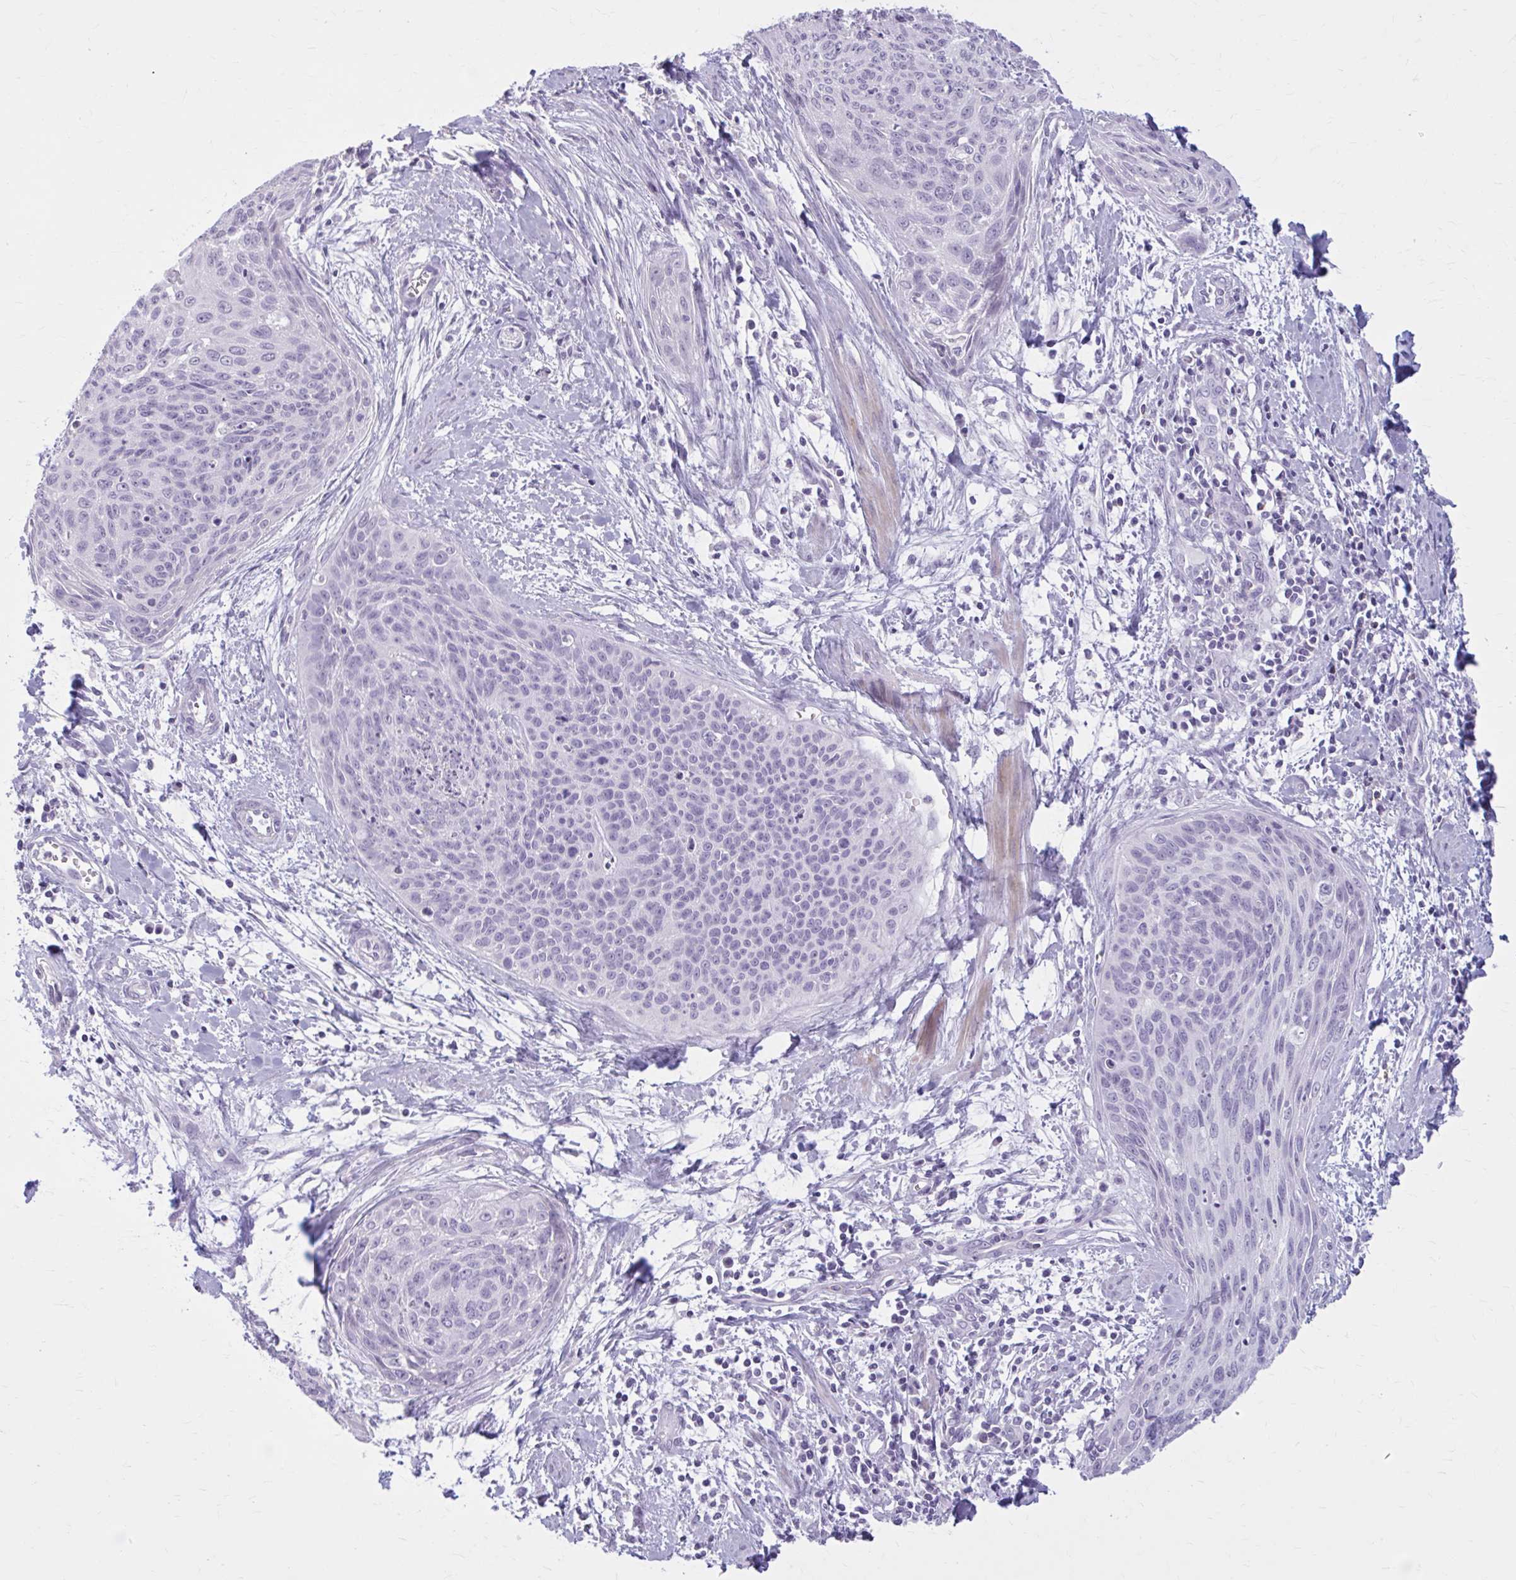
{"staining": {"intensity": "negative", "quantity": "none", "location": "none"}, "tissue": "cervical cancer", "cell_type": "Tumor cells", "image_type": "cancer", "snomed": [{"axis": "morphology", "description": "Squamous cell carcinoma, NOS"}, {"axis": "topography", "description": "Cervix"}], "caption": "Tumor cells show no significant expression in cervical cancer.", "gene": "OR4B1", "patient": {"sex": "female", "age": 55}}